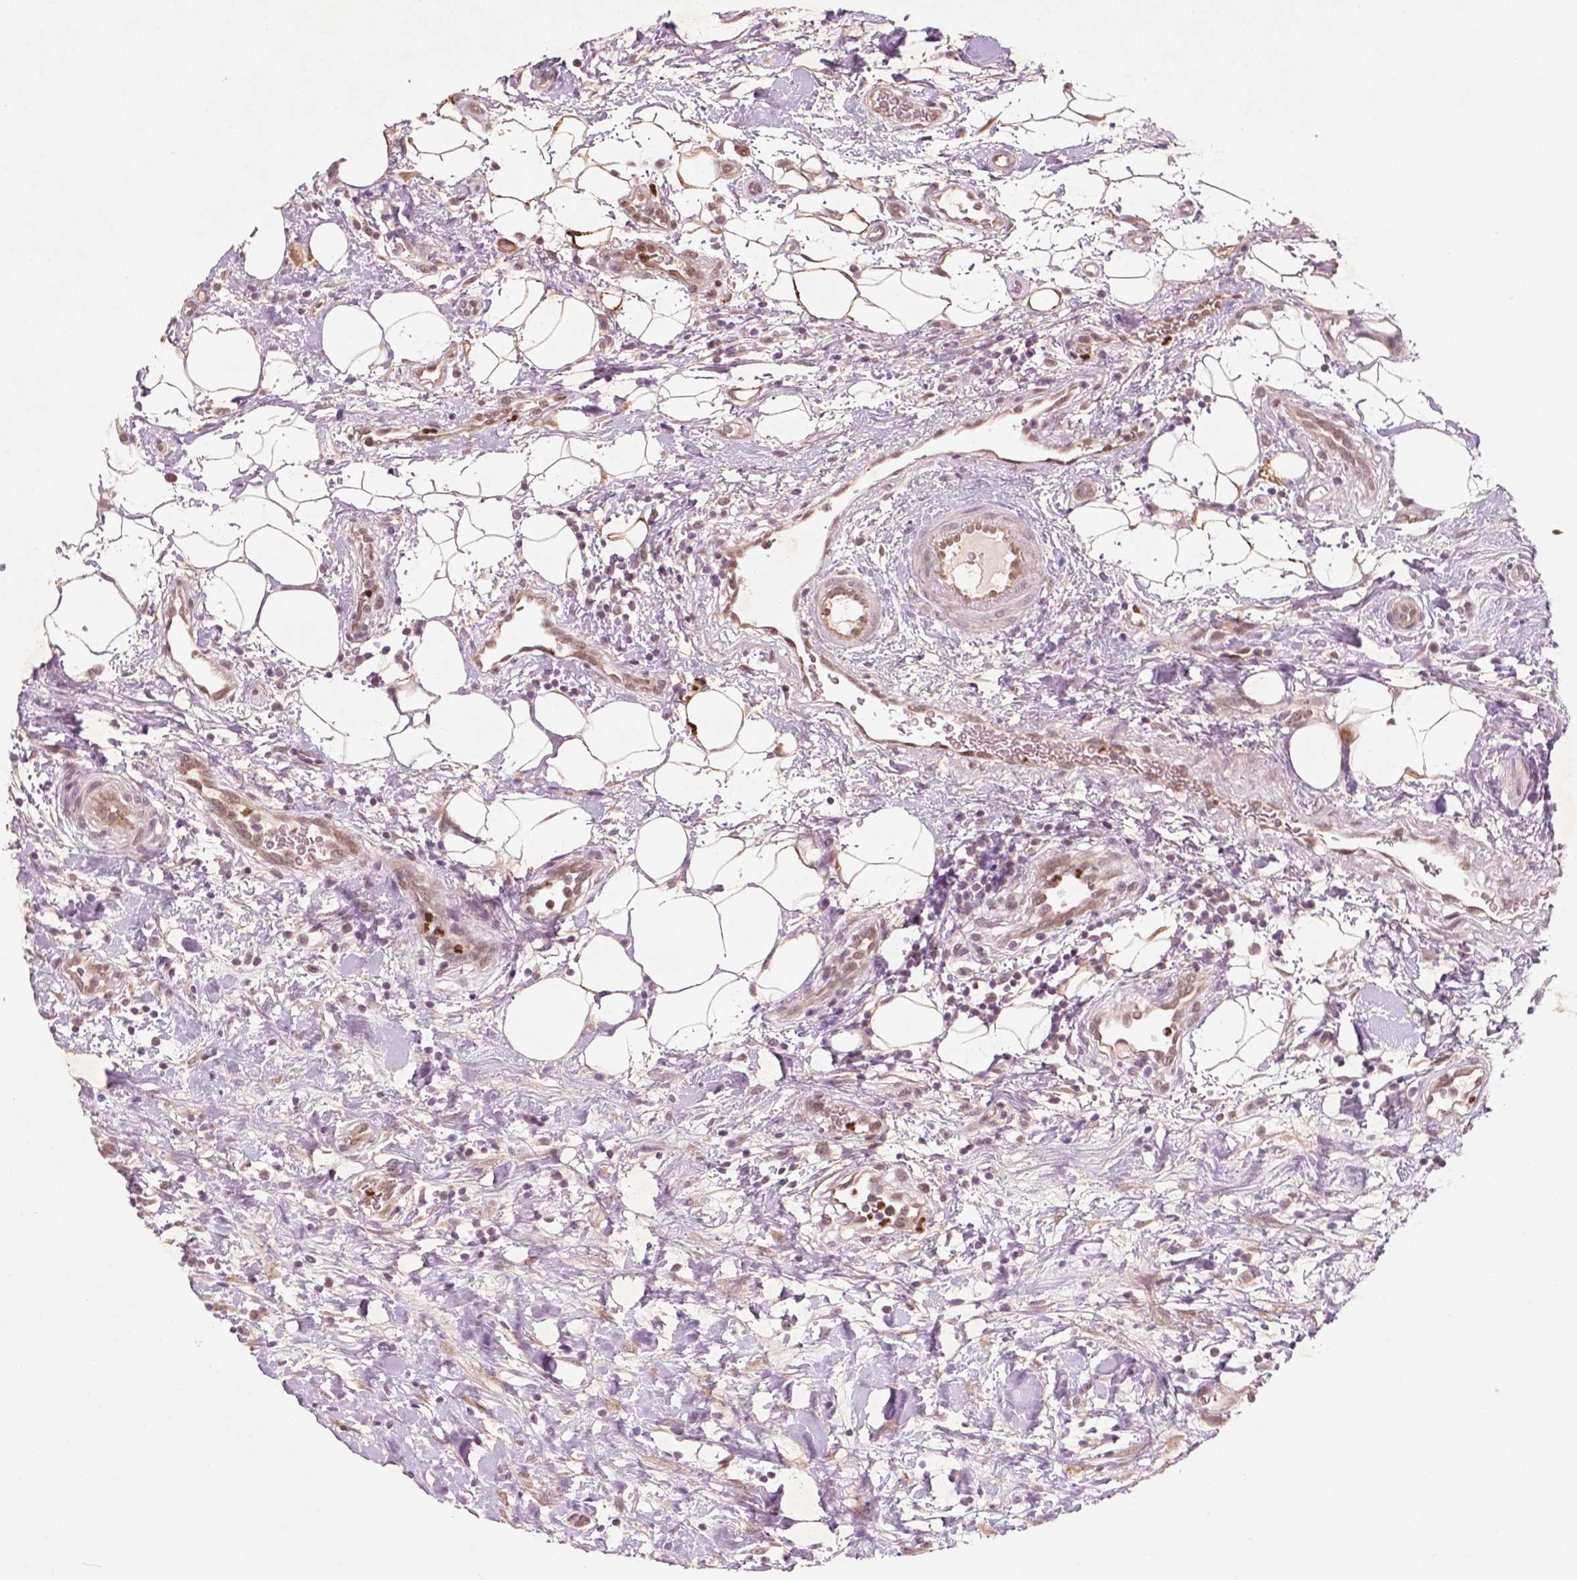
{"staining": {"intensity": "negative", "quantity": "none", "location": "none"}, "tissue": "renal cancer", "cell_type": "Tumor cells", "image_type": "cancer", "snomed": [{"axis": "morphology", "description": "Adenocarcinoma, NOS"}, {"axis": "topography", "description": "Kidney"}], "caption": "Tumor cells are negative for protein expression in human renal adenocarcinoma. Nuclei are stained in blue.", "gene": "NFAT5", "patient": {"sex": "male", "age": 59}}